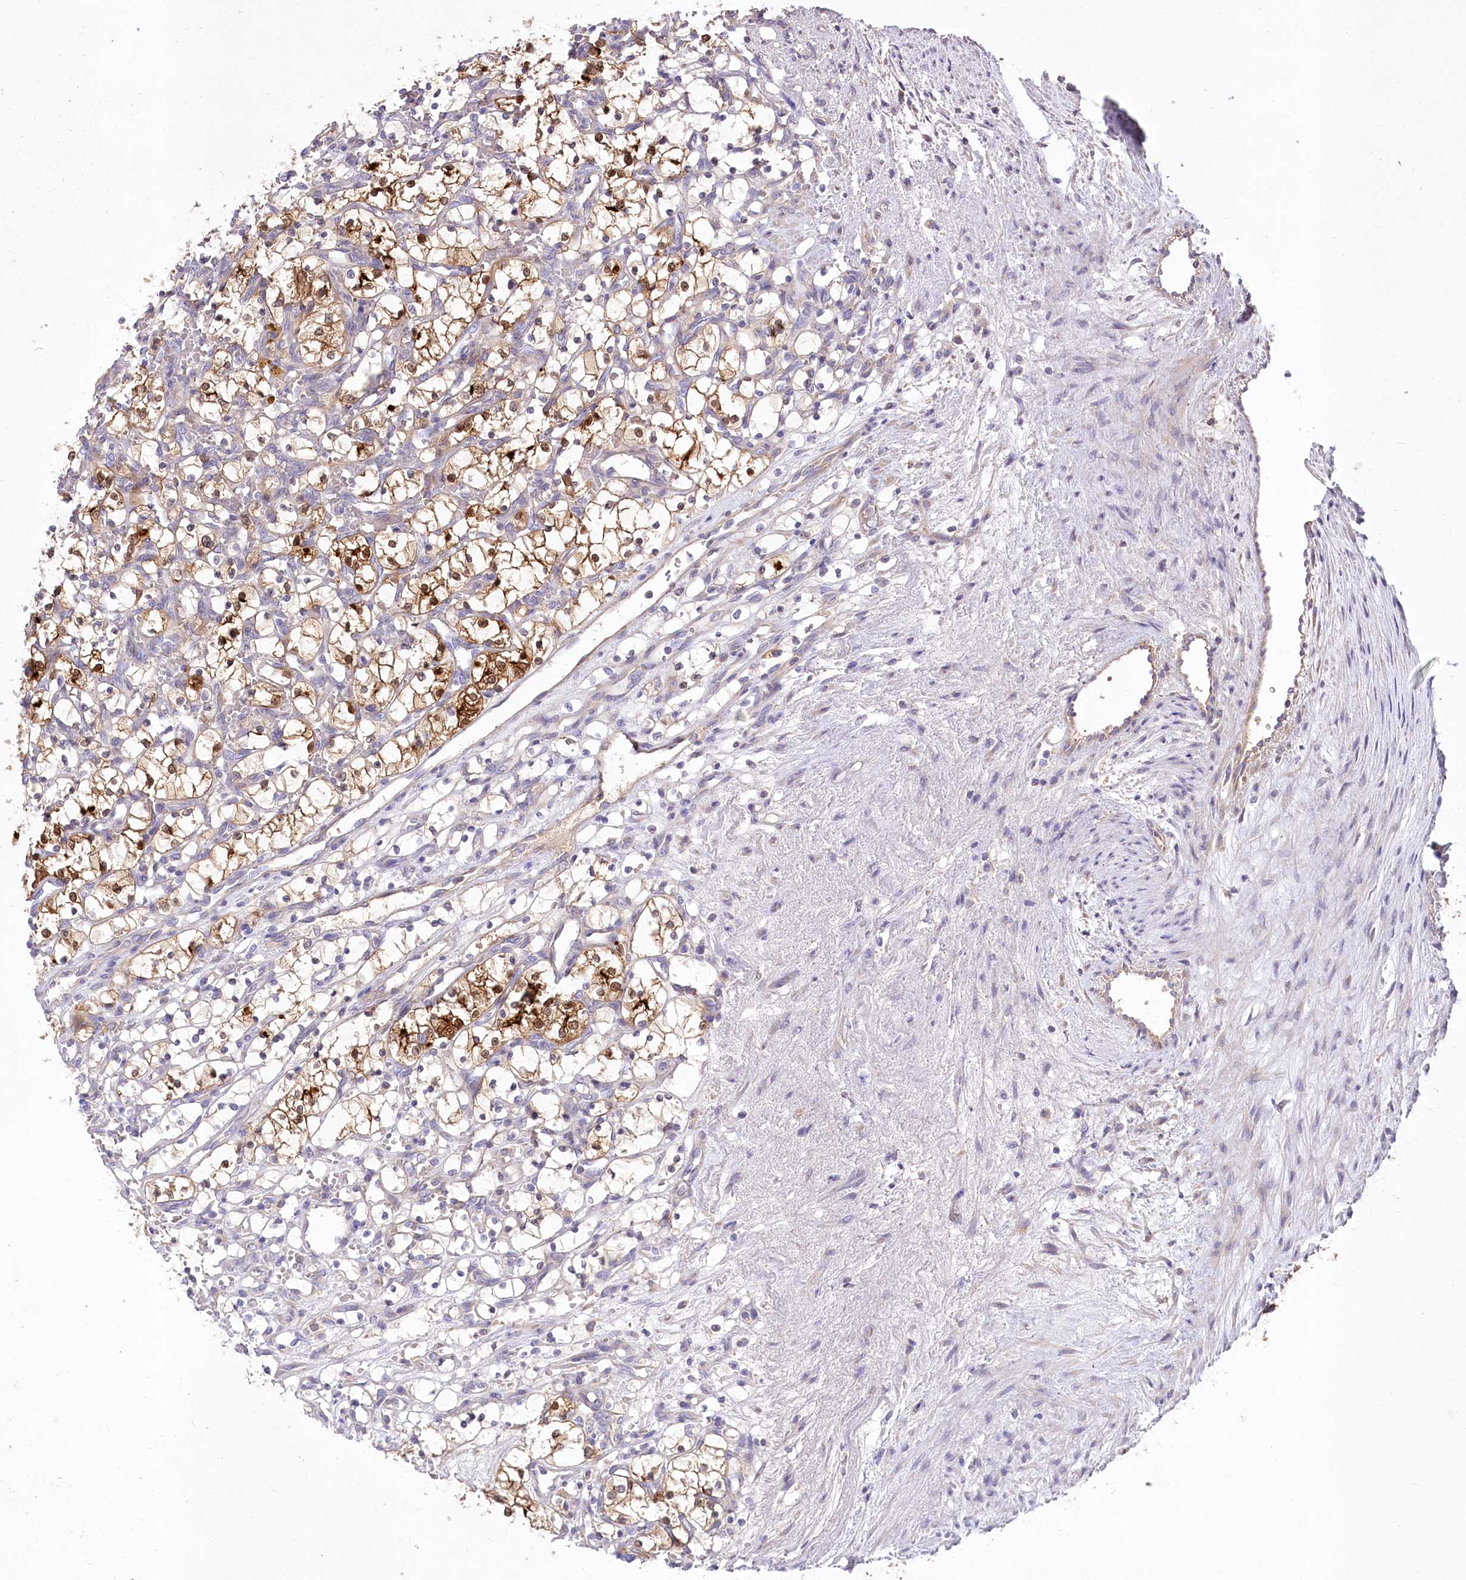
{"staining": {"intensity": "moderate", "quantity": "25%-75%", "location": "cytoplasmic/membranous,nuclear"}, "tissue": "renal cancer", "cell_type": "Tumor cells", "image_type": "cancer", "snomed": [{"axis": "morphology", "description": "Adenocarcinoma, NOS"}, {"axis": "topography", "description": "Kidney"}], "caption": "Renal adenocarcinoma was stained to show a protein in brown. There is medium levels of moderate cytoplasmic/membranous and nuclear staining in about 25%-75% of tumor cells.", "gene": "PBLD", "patient": {"sex": "female", "age": 69}}